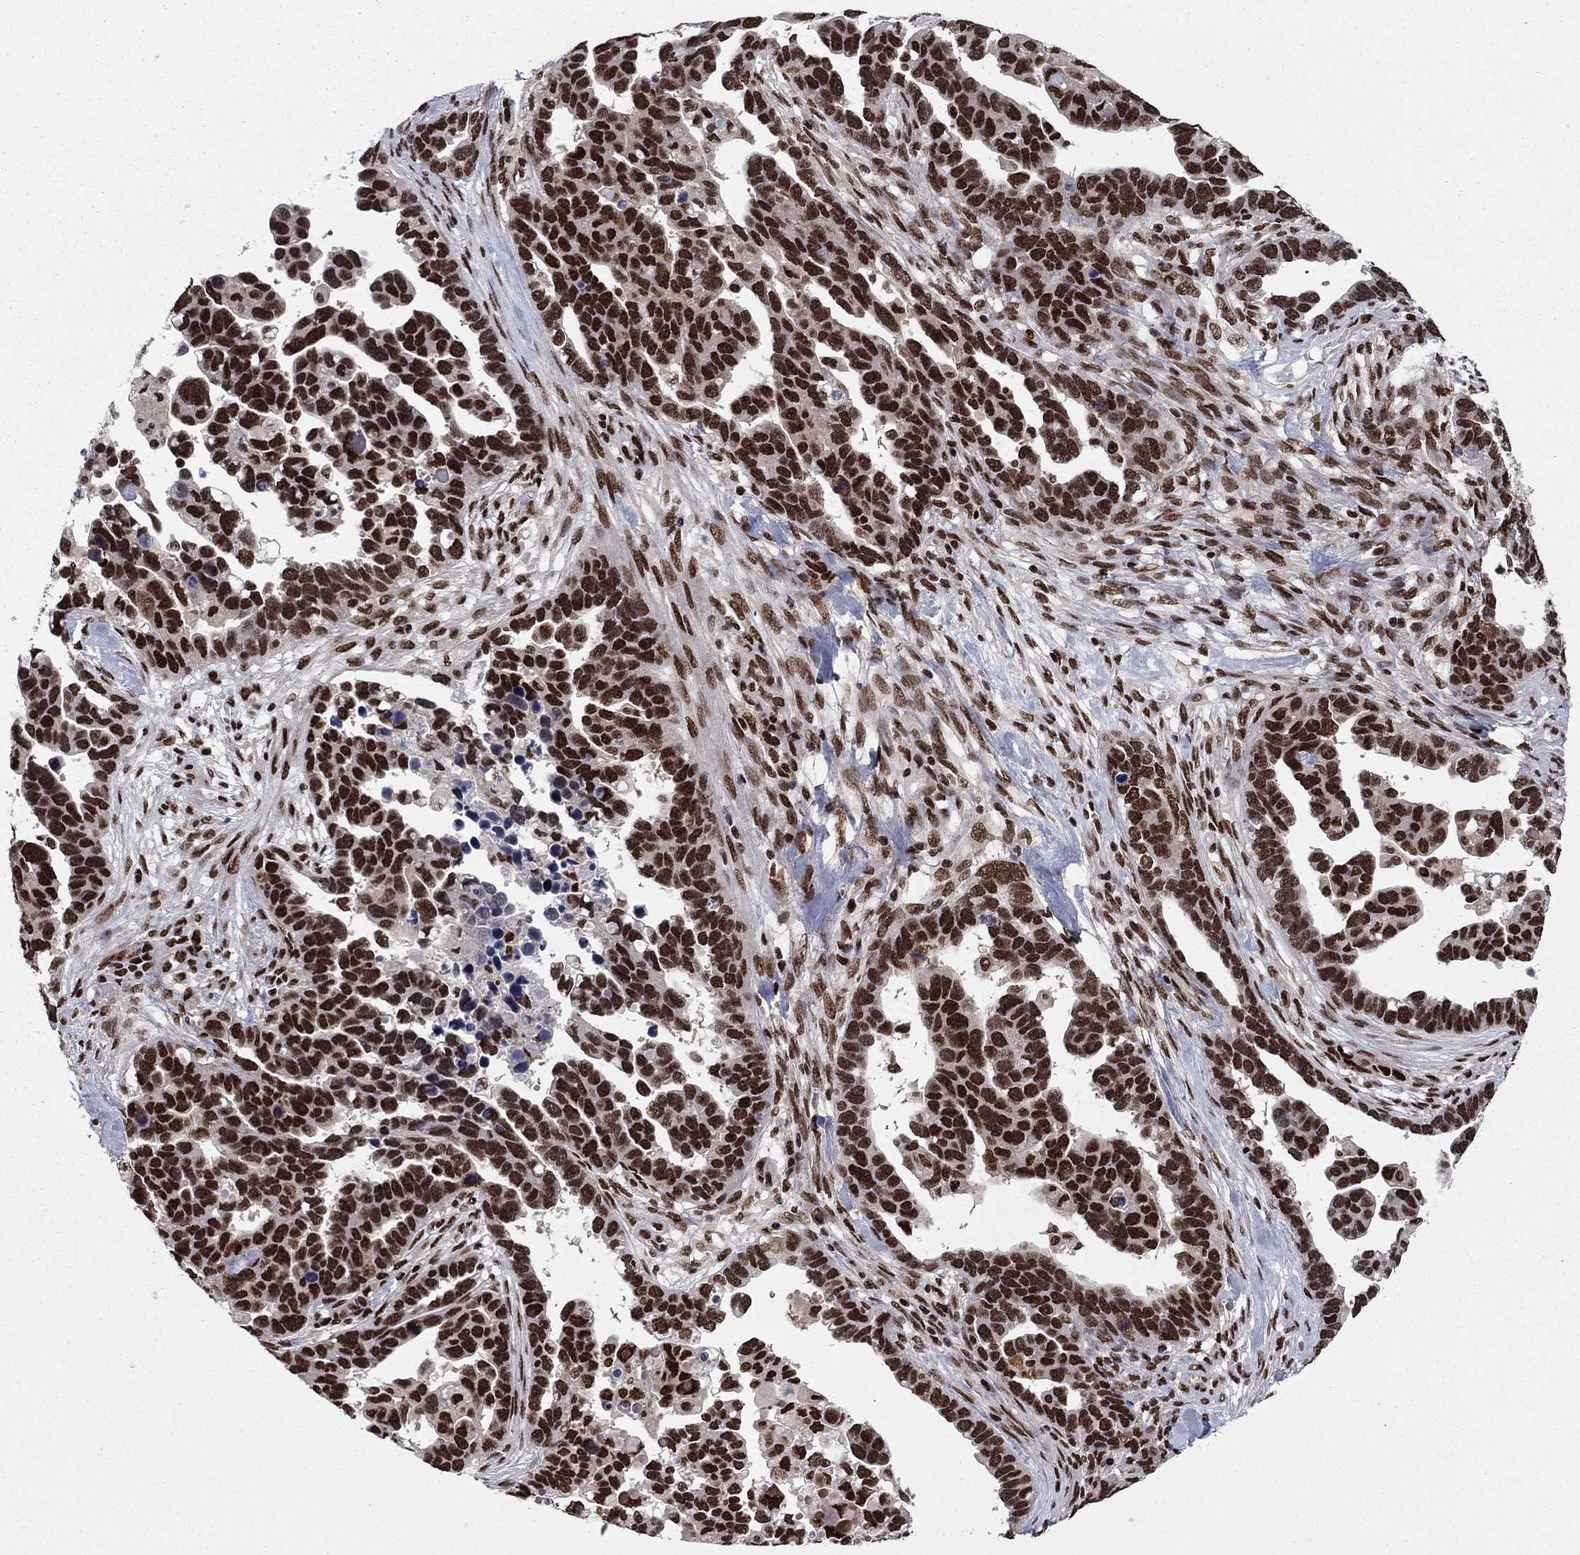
{"staining": {"intensity": "strong", "quantity": ">75%", "location": "nuclear"}, "tissue": "ovarian cancer", "cell_type": "Tumor cells", "image_type": "cancer", "snomed": [{"axis": "morphology", "description": "Cystadenocarcinoma, serous, NOS"}, {"axis": "topography", "description": "Ovary"}], "caption": "A brown stain labels strong nuclear positivity of a protein in human ovarian cancer tumor cells.", "gene": "USP54", "patient": {"sex": "female", "age": 54}}